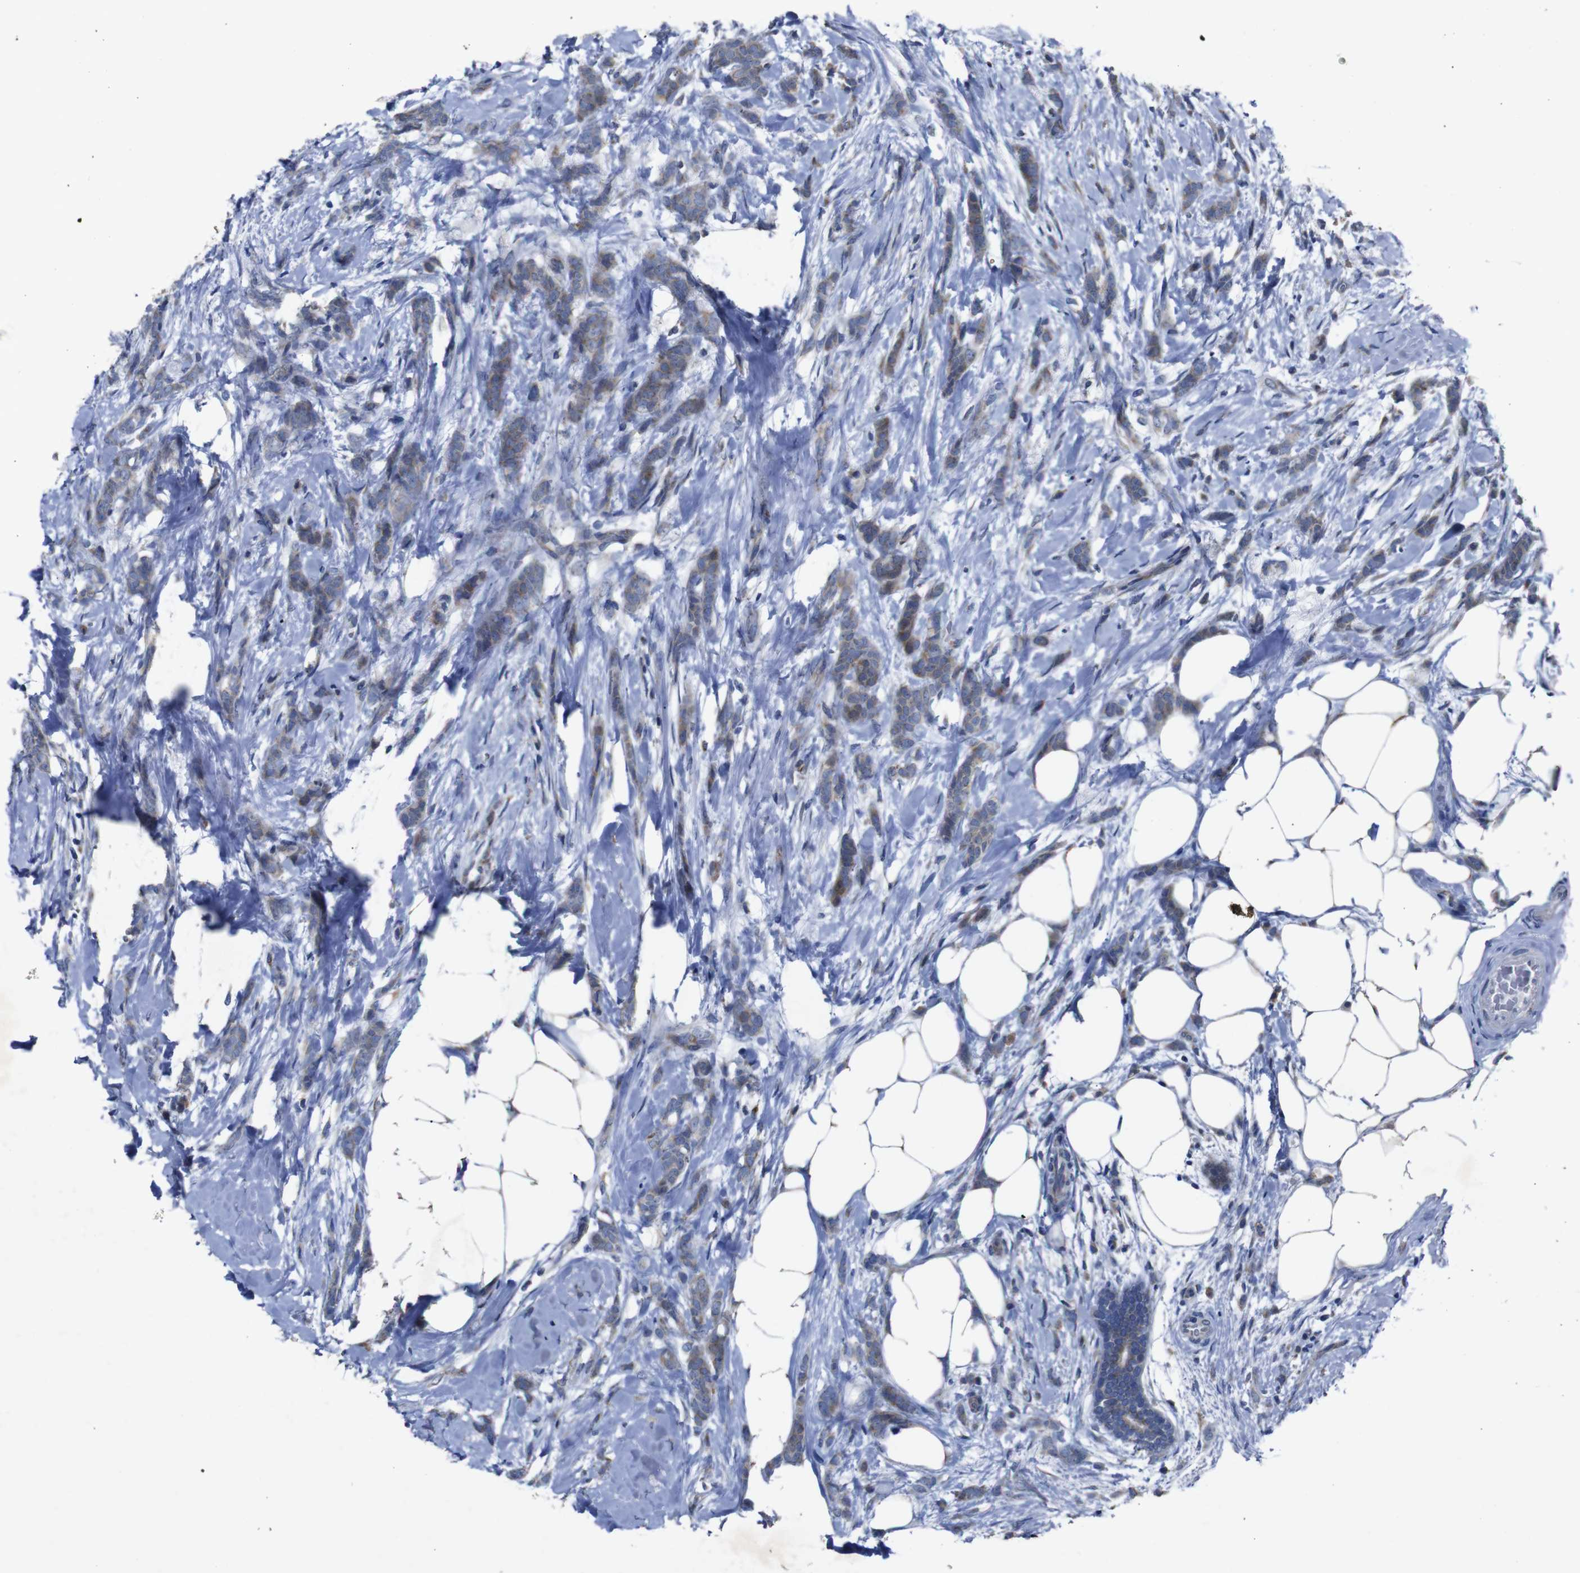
{"staining": {"intensity": "moderate", "quantity": ">75%", "location": "cytoplasmic/membranous"}, "tissue": "breast cancer", "cell_type": "Tumor cells", "image_type": "cancer", "snomed": [{"axis": "morphology", "description": "Lobular carcinoma, in situ"}, {"axis": "morphology", "description": "Lobular carcinoma"}, {"axis": "topography", "description": "Breast"}], "caption": "Breast lobular carcinoma in situ stained with a protein marker shows moderate staining in tumor cells.", "gene": "CHST10", "patient": {"sex": "female", "age": 41}}